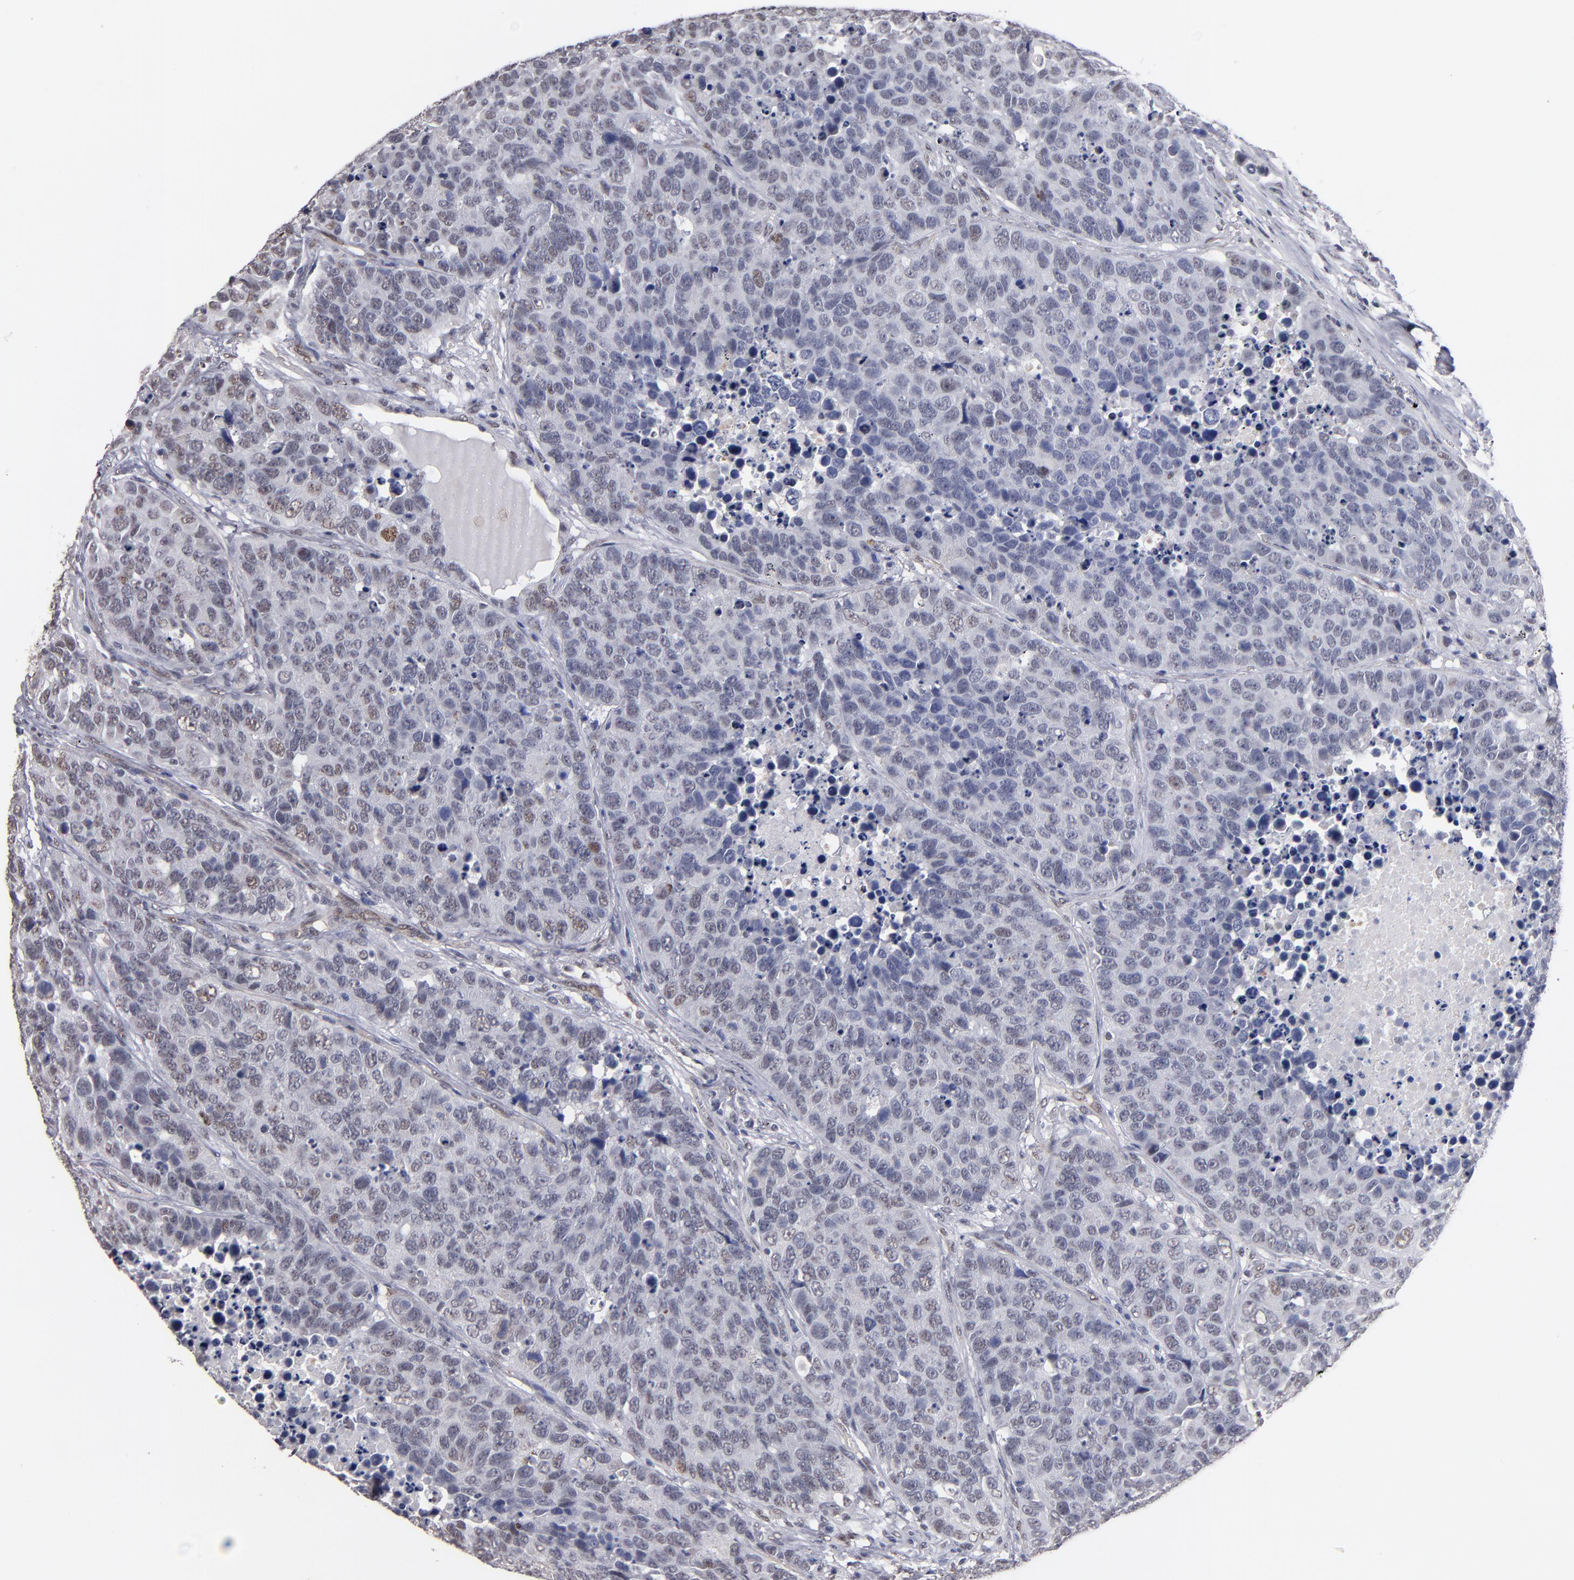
{"staining": {"intensity": "weak", "quantity": "<25%", "location": "nuclear"}, "tissue": "carcinoid", "cell_type": "Tumor cells", "image_type": "cancer", "snomed": [{"axis": "morphology", "description": "Carcinoid, malignant, NOS"}, {"axis": "topography", "description": "Lung"}], "caption": "The histopathology image exhibits no significant positivity in tumor cells of carcinoid.", "gene": "MN1", "patient": {"sex": "male", "age": 60}}